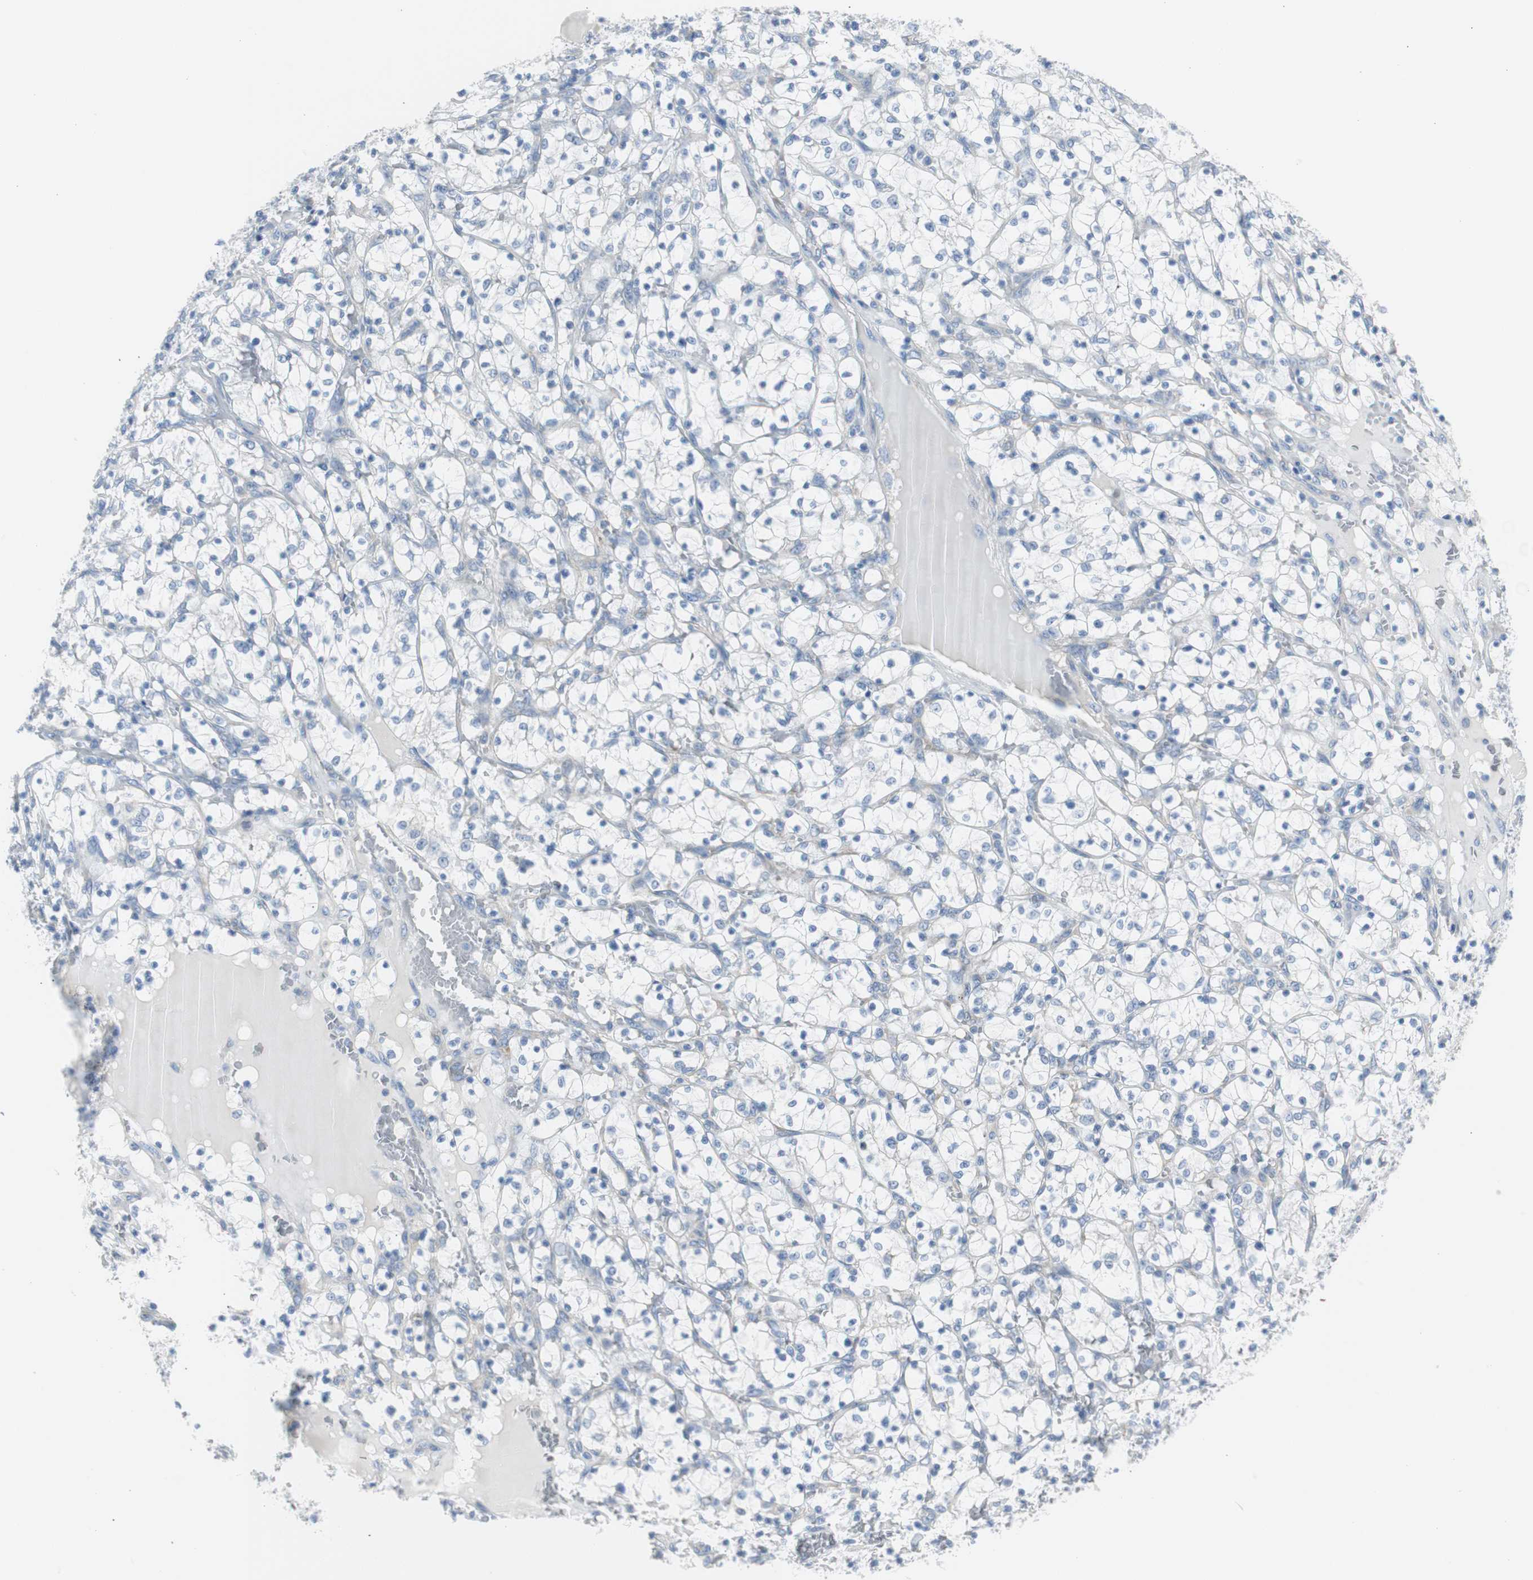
{"staining": {"intensity": "negative", "quantity": "none", "location": "none"}, "tissue": "renal cancer", "cell_type": "Tumor cells", "image_type": "cancer", "snomed": [{"axis": "morphology", "description": "Adenocarcinoma, NOS"}, {"axis": "topography", "description": "Kidney"}], "caption": "DAB immunohistochemical staining of human renal cancer displays no significant expression in tumor cells.", "gene": "RPS12", "patient": {"sex": "female", "age": 69}}